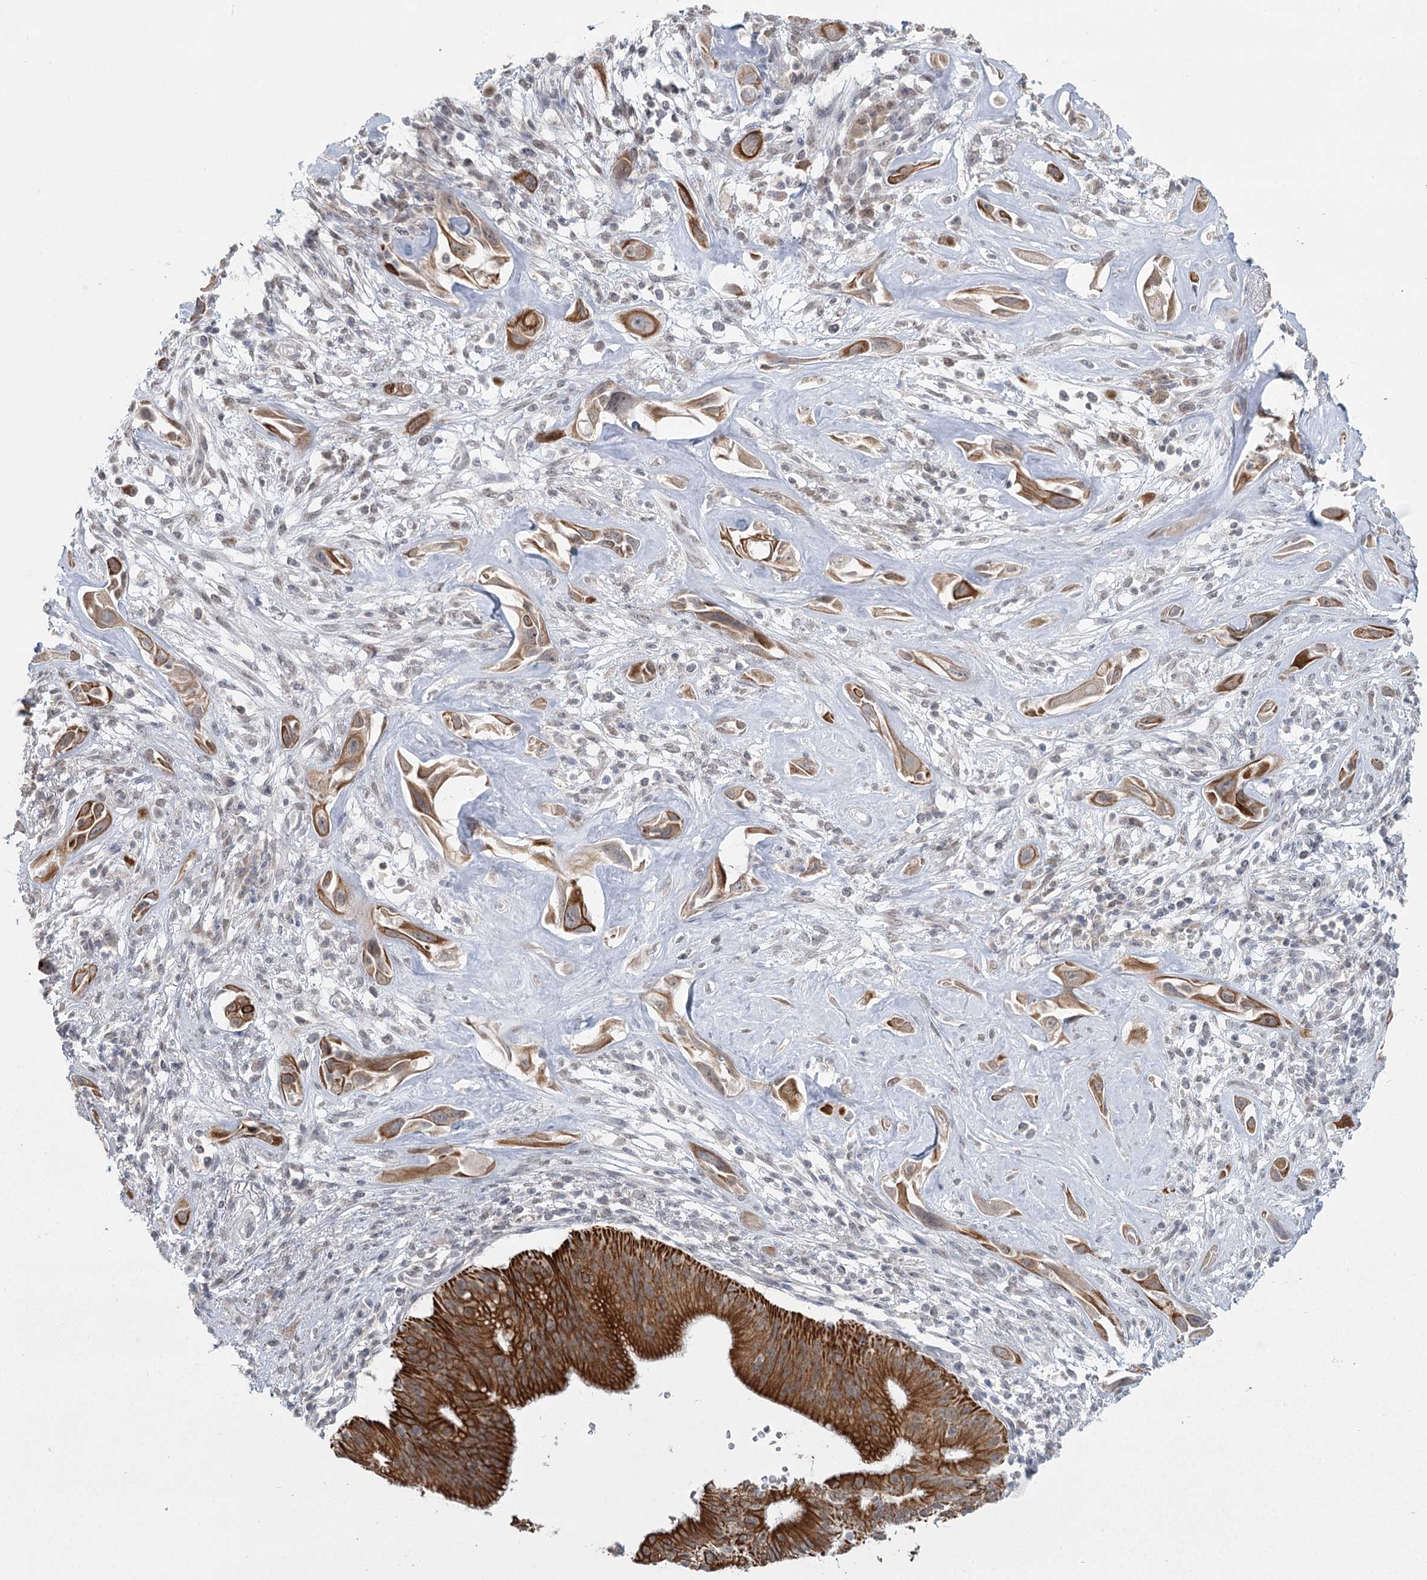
{"staining": {"intensity": "strong", "quantity": ">75%", "location": "cytoplasmic/membranous"}, "tissue": "pancreatic cancer", "cell_type": "Tumor cells", "image_type": "cancer", "snomed": [{"axis": "morphology", "description": "Adenocarcinoma, NOS"}, {"axis": "topography", "description": "Pancreas"}], "caption": "Human pancreatic cancer (adenocarcinoma) stained with a protein marker exhibits strong staining in tumor cells.", "gene": "TMEM70", "patient": {"sex": "male", "age": 68}}